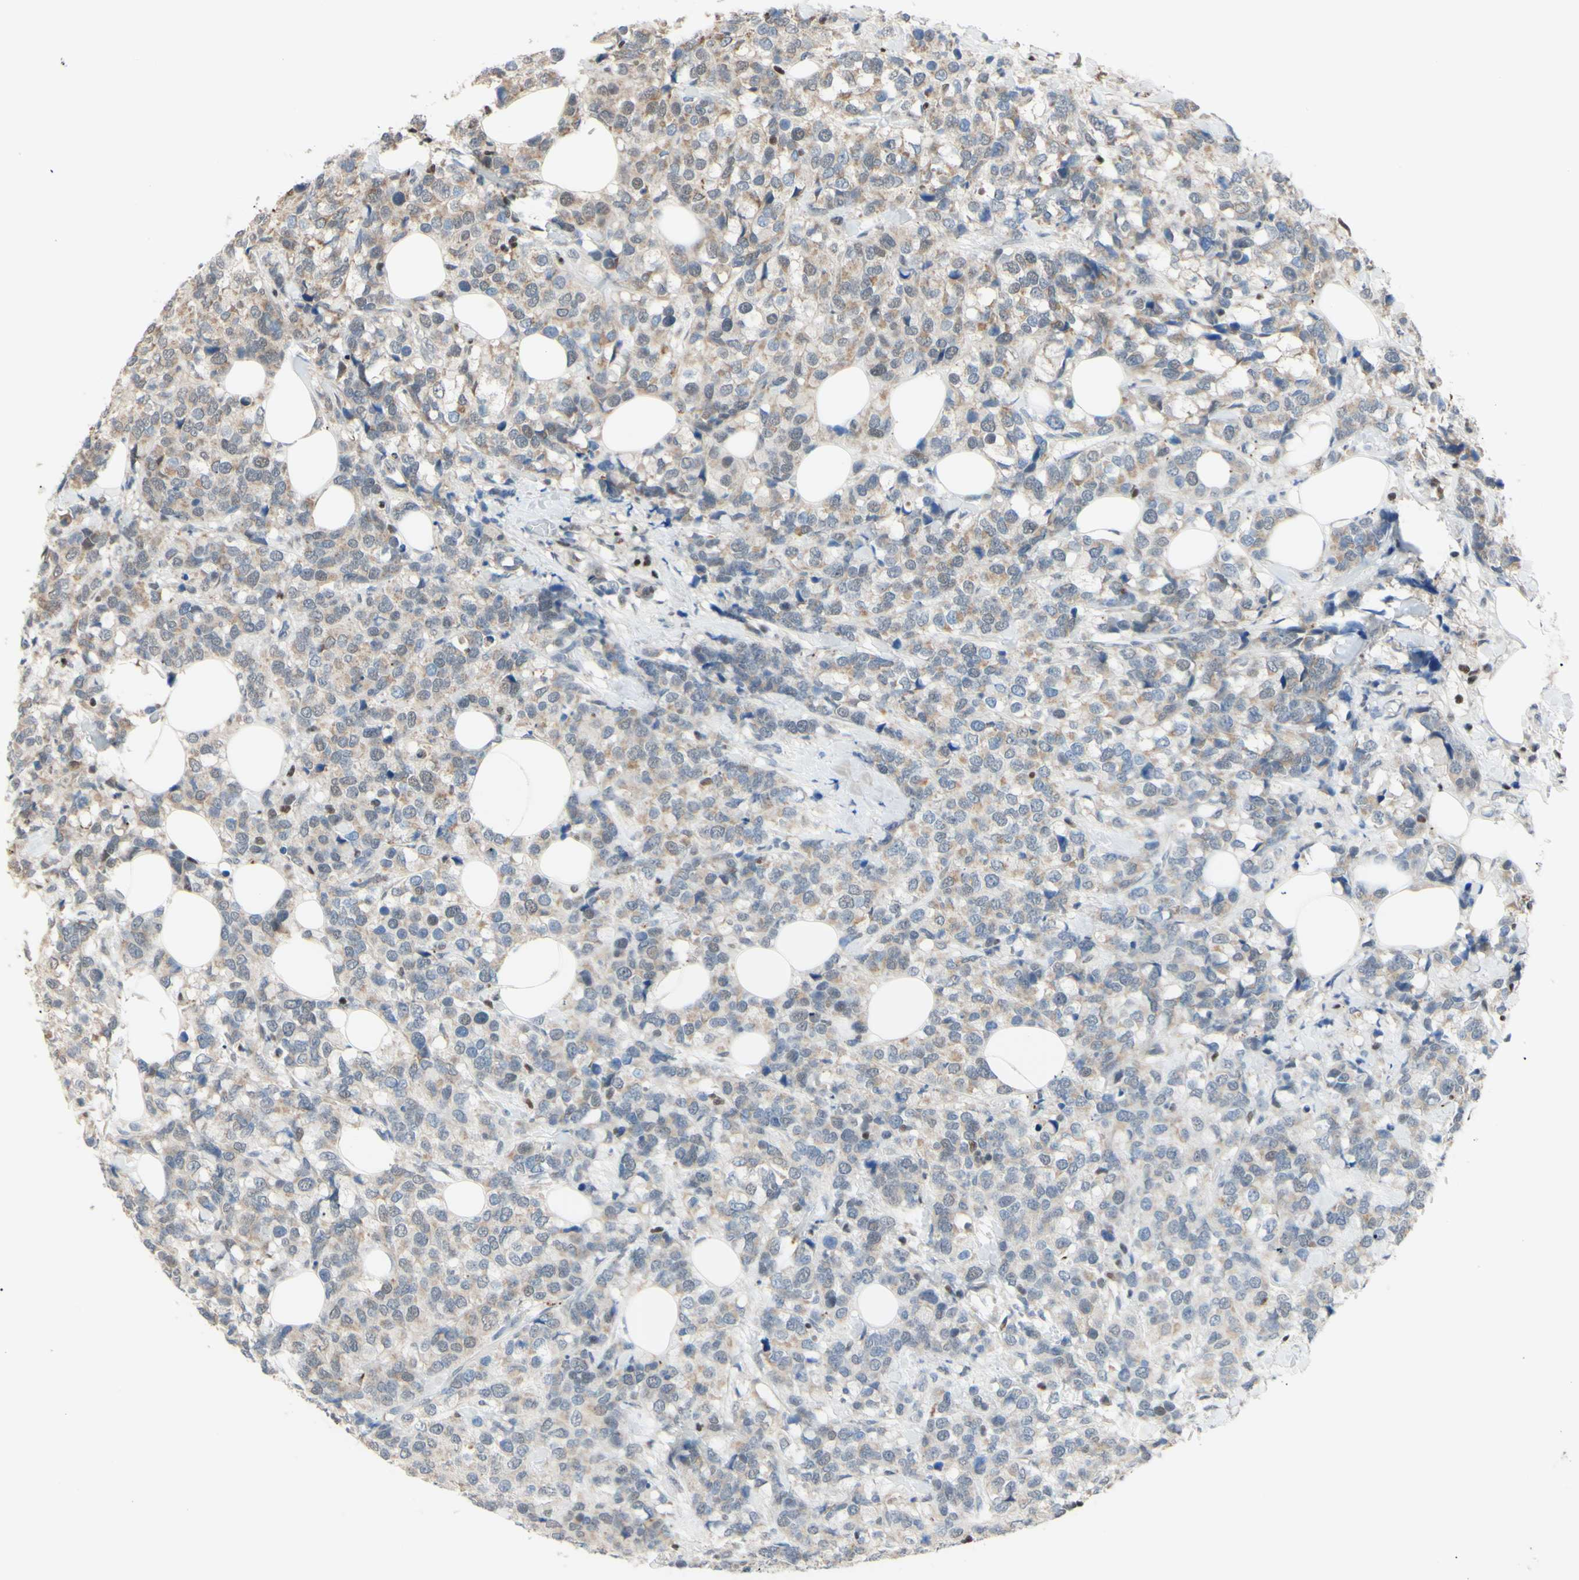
{"staining": {"intensity": "weak", "quantity": ">75%", "location": "cytoplasmic/membranous"}, "tissue": "breast cancer", "cell_type": "Tumor cells", "image_type": "cancer", "snomed": [{"axis": "morphology", "description": "Lobular carcinoma"}, {"axis": "topography", "description": "Breast"}], "caption": "Lobular carcinoma (breast) stained with a brown dye reveals weak cytoplasmic/membranous positive staining in approximately >75% of tumor cells.", "gene": "SP4", "patient": {"sex": "female", "age": 59}}